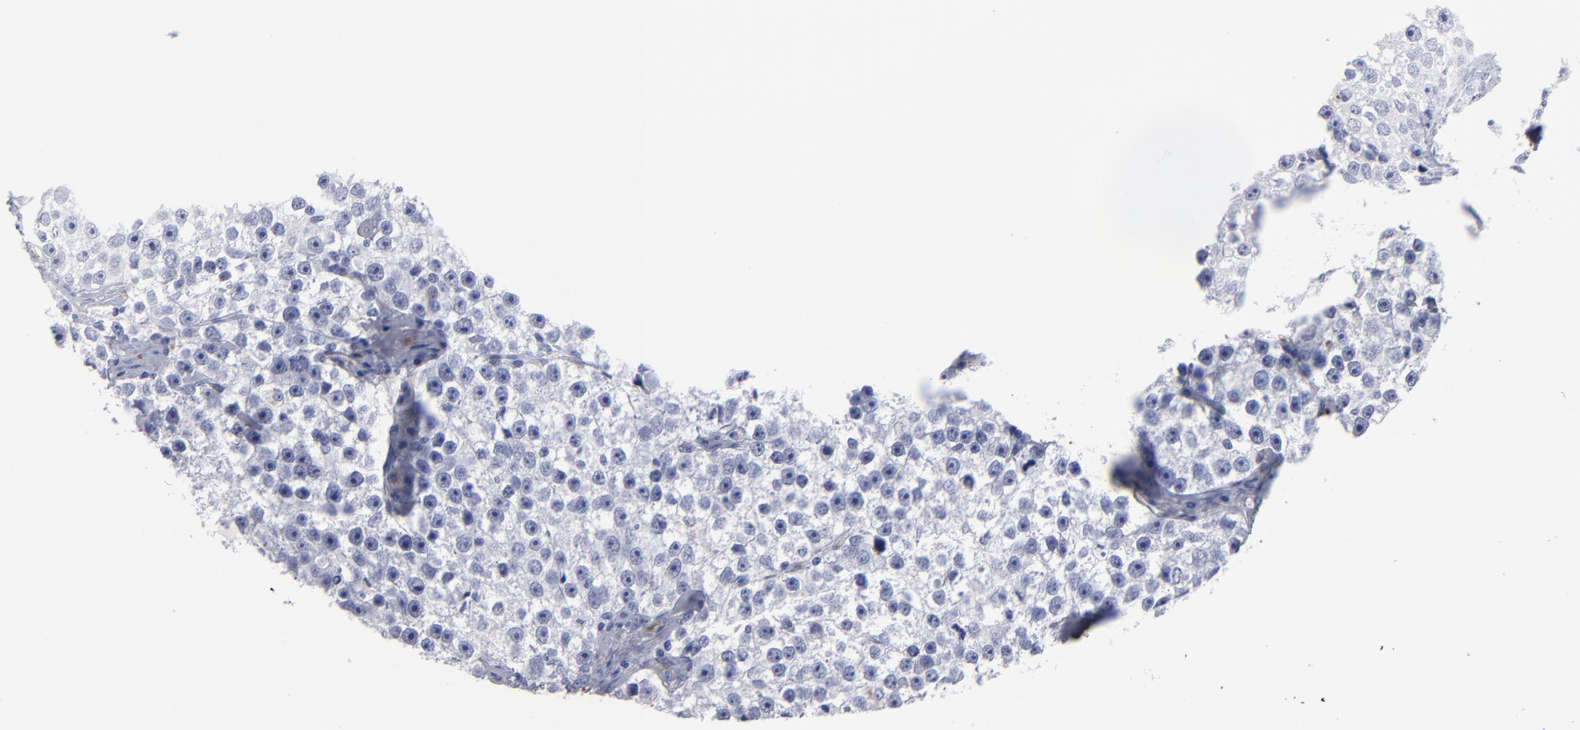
{"staining": {"intensity": "negative", "quantity": "none", "location": "none"}, "tissue": "testis cancer", "cell_type": "Tumor cells", "image_type": "cancer", "snomed": [{"axis": "morphology", "description": "Seminoma, NOS"}, {"axis": "topography", "description": "Testis"}], "caption": "Seminoma (testis) was stained to show a protein in brown. There is no significant expression in tumor cells.", "gene": "TM4SF1", "patient": {"sex": "male", "age": 32}}